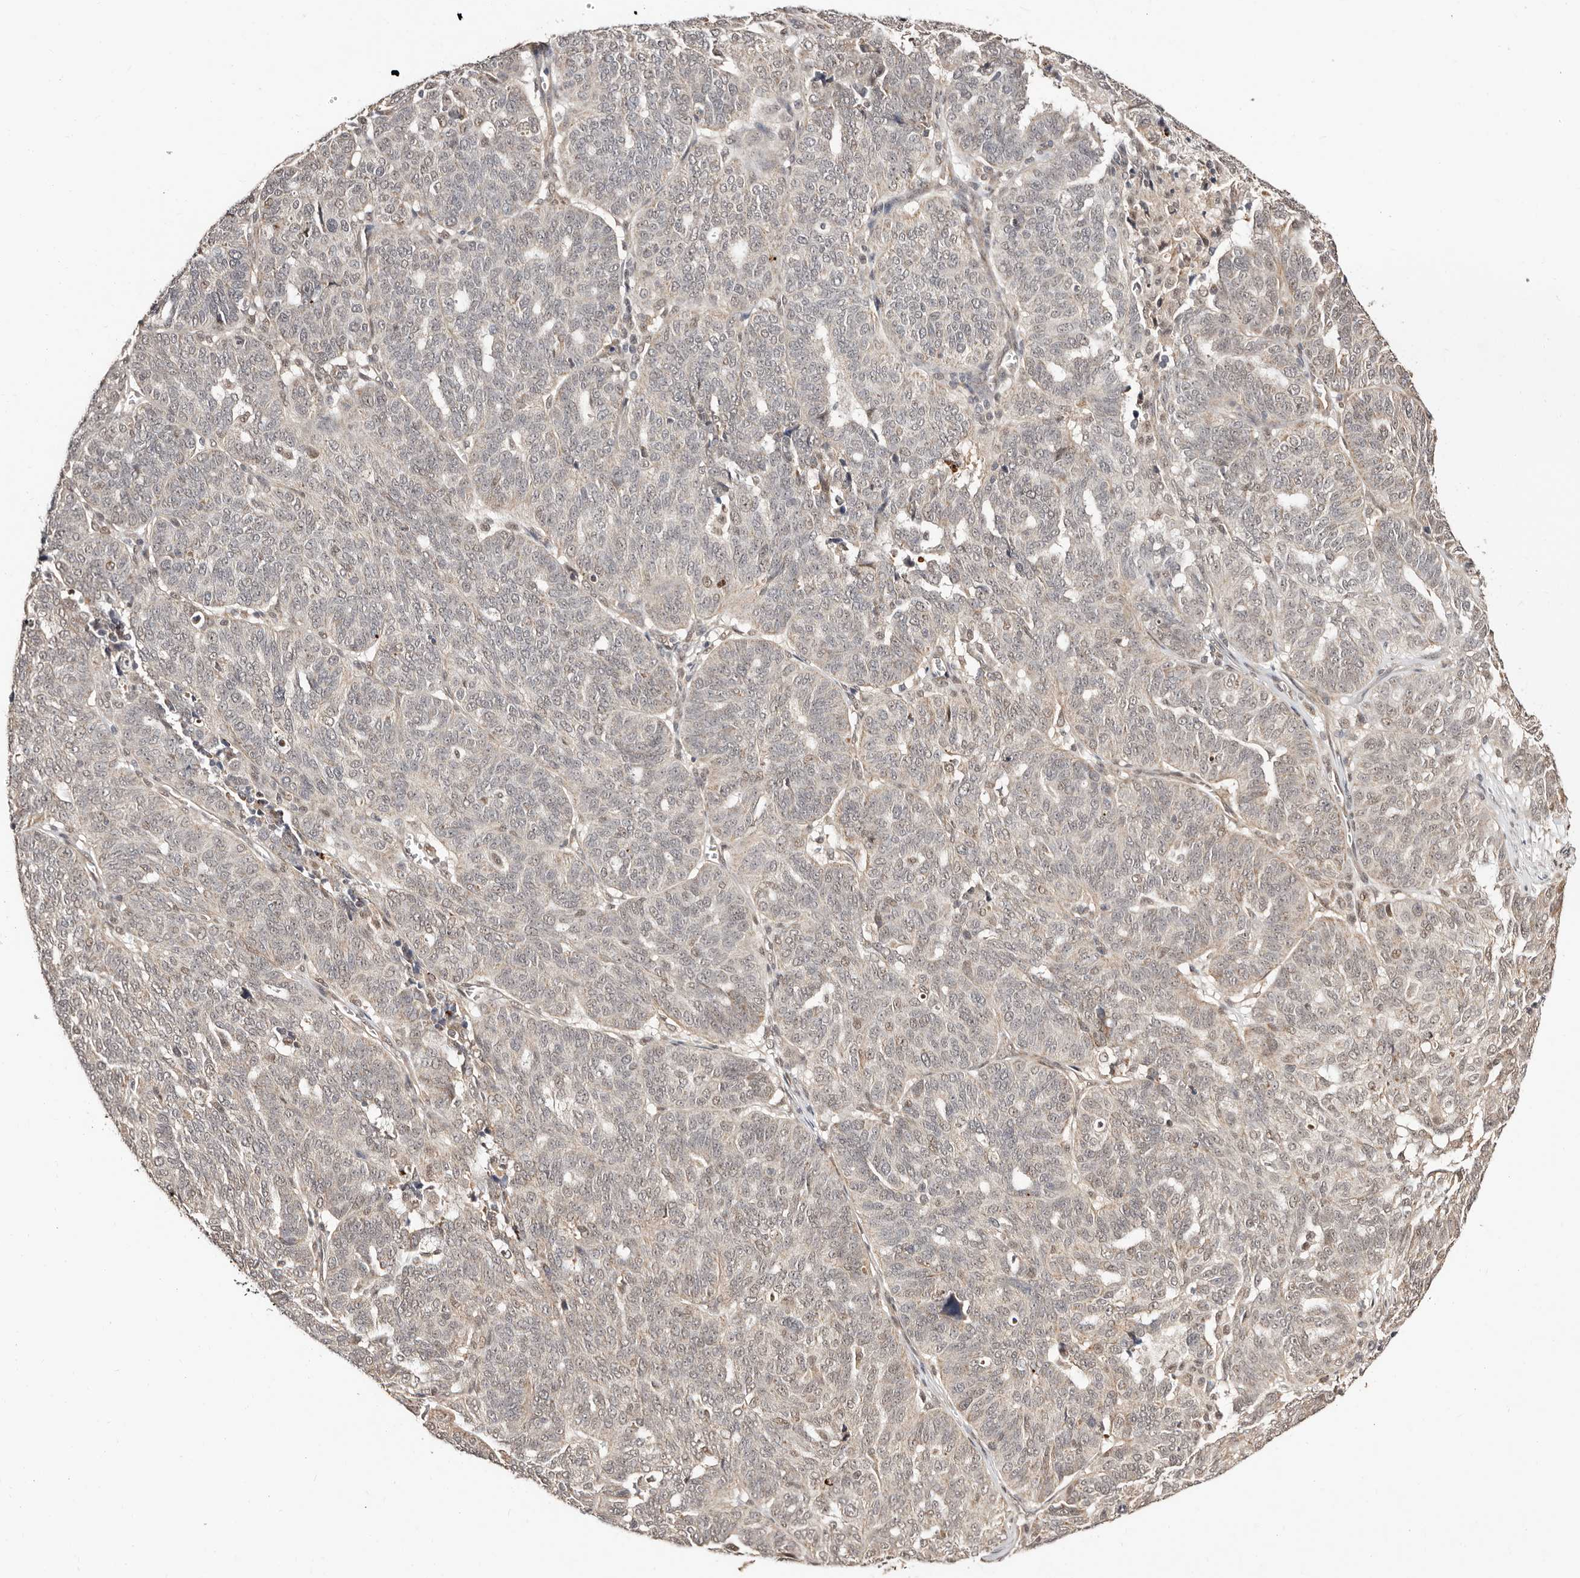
{"staining": {"intensity": "weak", "quantity": "<25%", "location": "cytoplasmic/membranous"}, "tissue": "ovarian cancer", "cell_type": "Tumor cells", "image_type": "cancer", "snomed": [{"axis": "morphology", "description": "Cystadenocarcinoma, serous, NOS"}, {"axis": "topography", "description": "Ovary"}], "caption": "IHC of human ovarian cancer (serous cystadenocarcinoma) demonstrates no staining in tumor cells.", "gene": "CTNNBL1", "patient": {"sex": "female", "age": 59}}